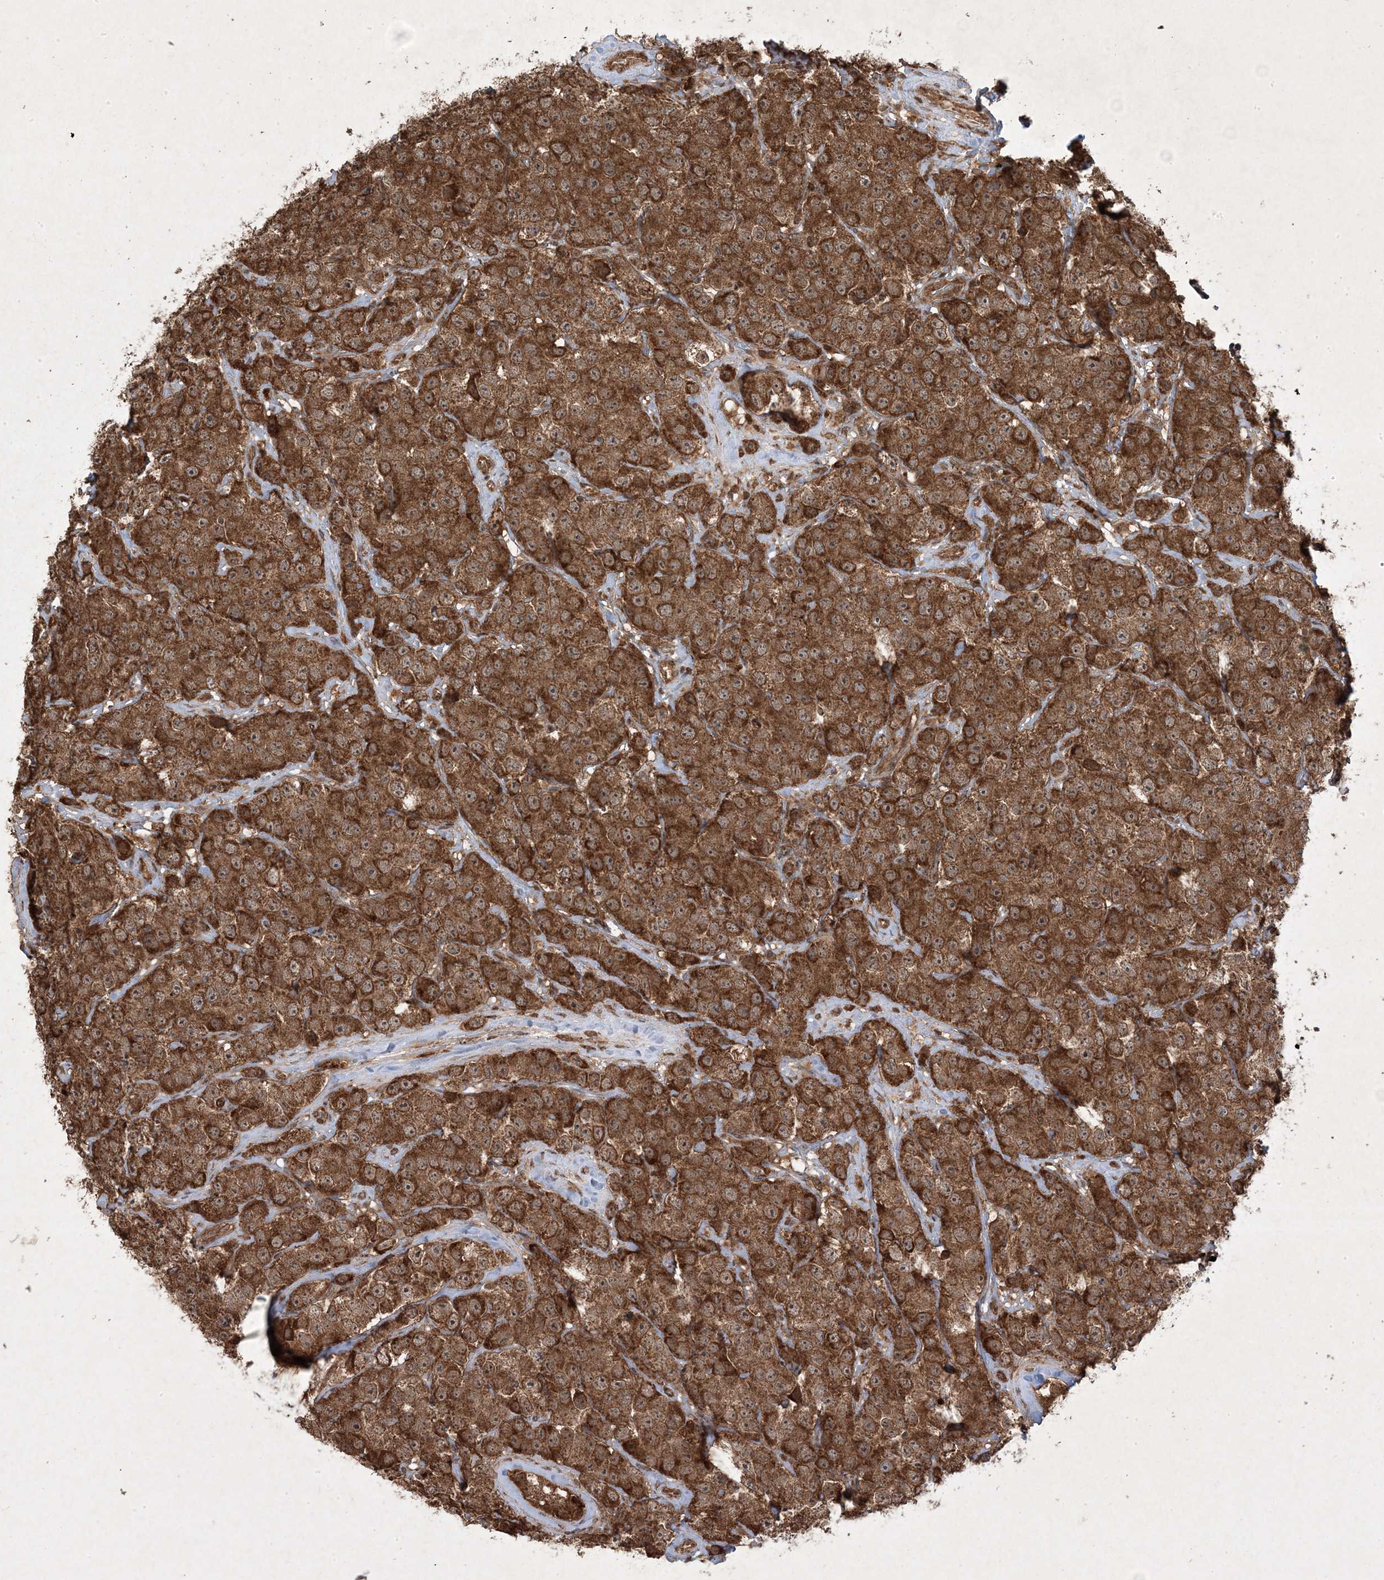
{"staining": {"intensity": "strong", "quantity": ">75%", "location": "cytoplasmic/membranous,nuclear"}, "tissue": "testis cancer", "cell_type": "Tumor cells", "image_type": "cancer", "snomed": [{"axis": "morphology", "description": "Seminoma, NOS"}, {"axis": "topography", "description": "Testis"}], "caption": "Brown immunohistochemical staining in testis seminoma reveals strong cytoplasmic/membranous and nuclear staining in about >75% of tumor cells. The protein of interest is shown in brown color, while the nuclei are stained blue.", "gene": "PLEKHM2", "patient": {"sex": "male", "age": 28}}